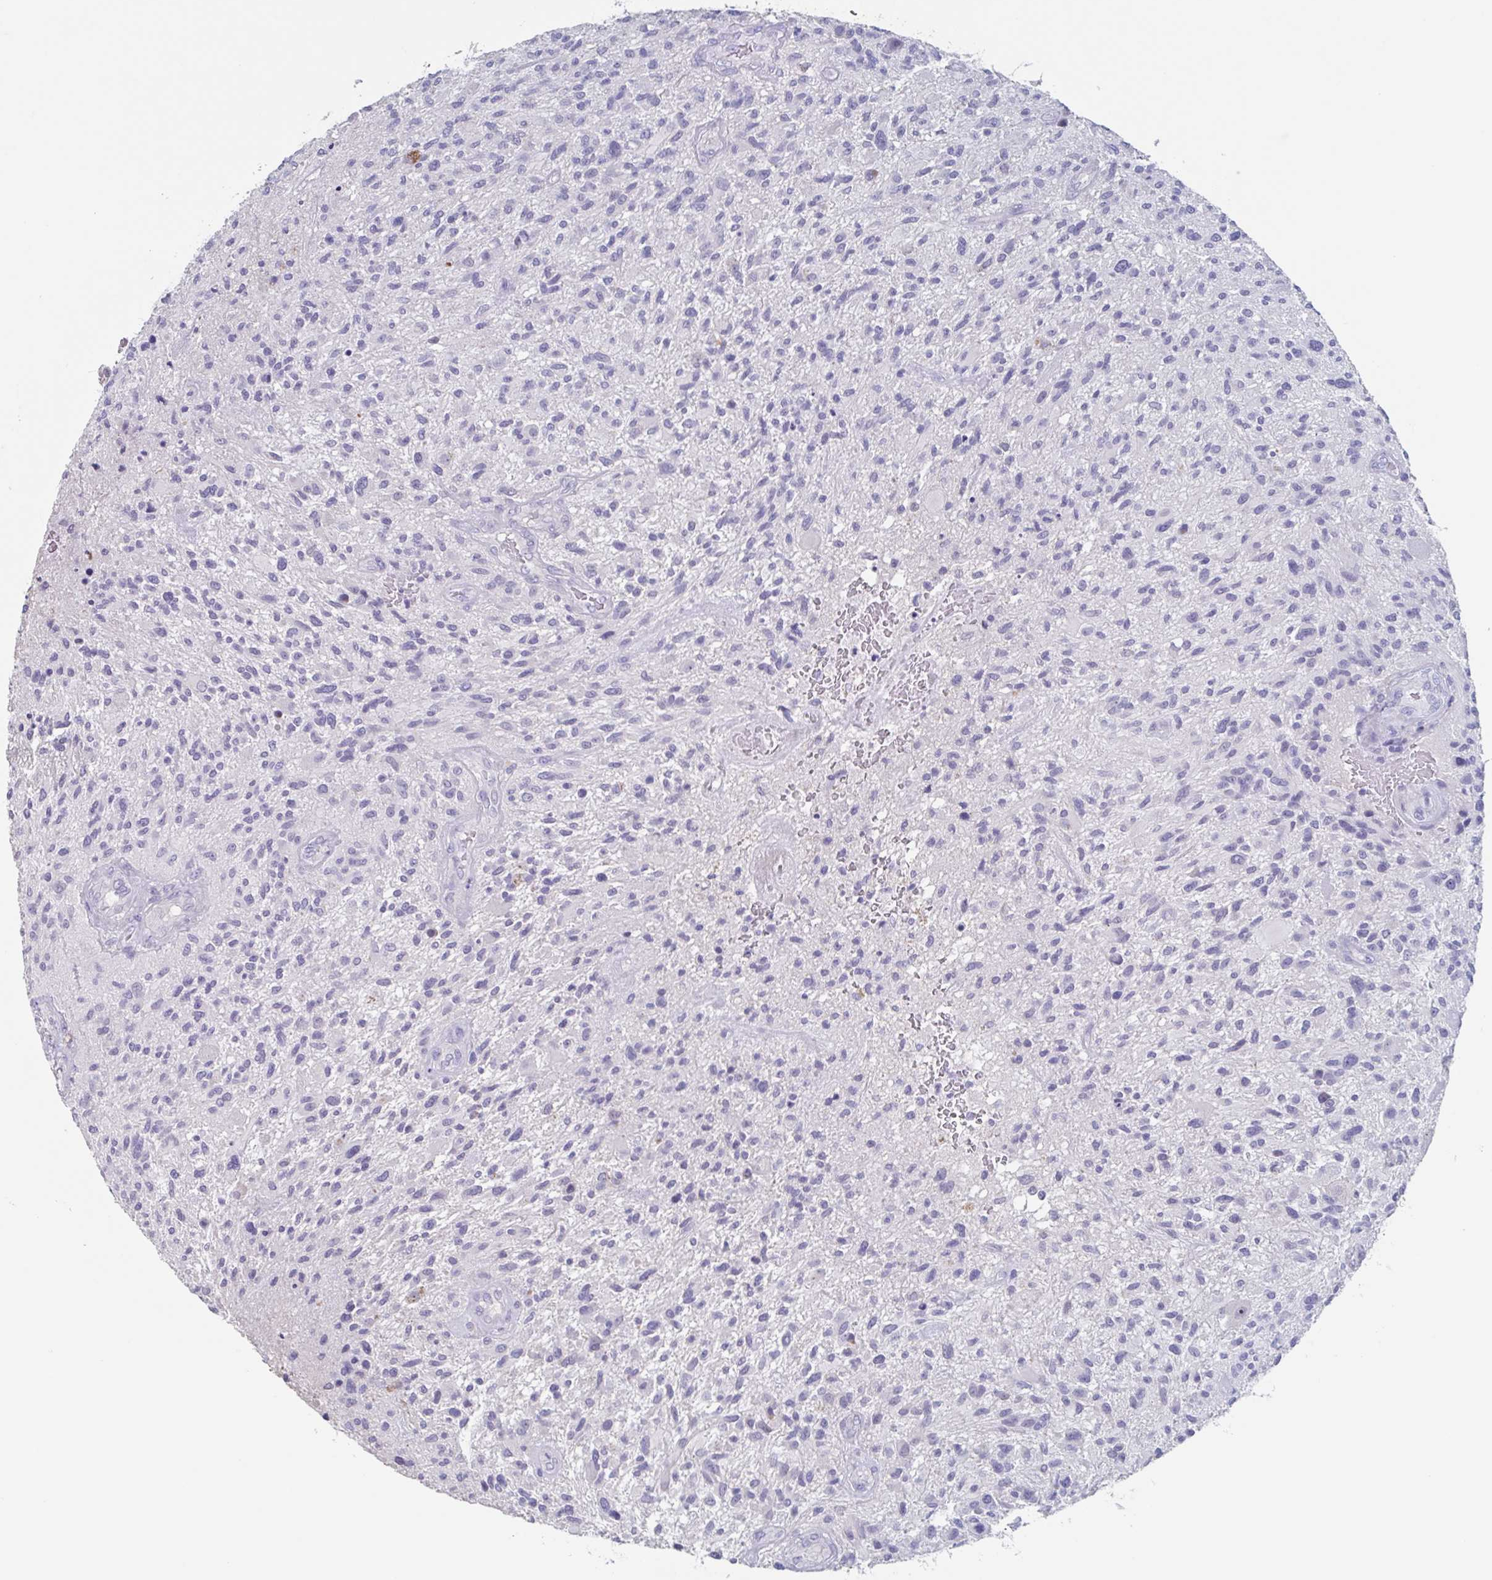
{"staining": {"intensity": "negative", "quantity": "none", "location": "none"}, "tissue": "glioma", "cell_type": "Tumor cells", "image_type": "cancer", "snomed": [{"axis": "morphology", "description": "Glioma, malignant, High grade"}, {"axis": "topography", "description": "Brain"}], "caption": "Immunohistochemistry (IHC) of human glioma displays no expression in tumor cells.", "gene": "NOXRED1", "patient": {"sex": "male", "age": 47}}